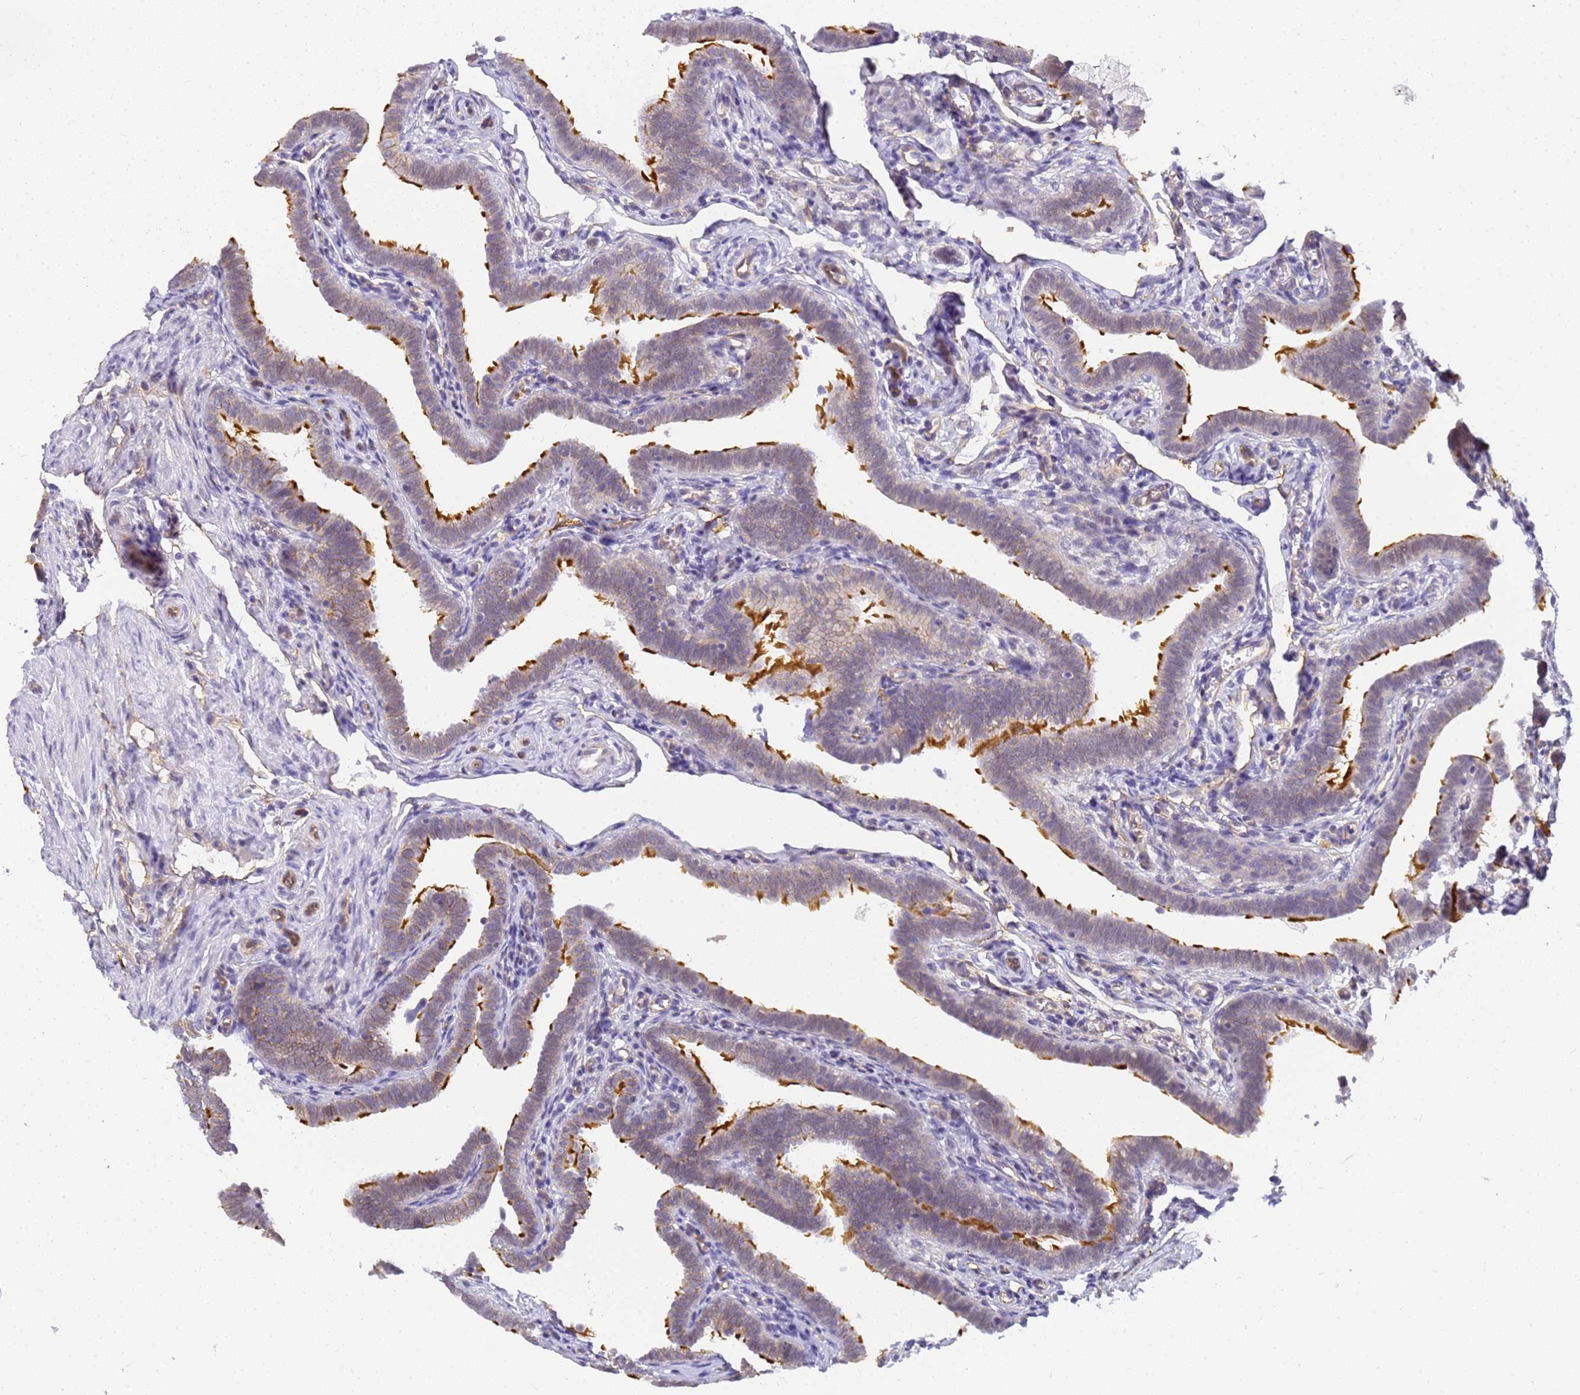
{"staining": {"intensity": "strong", "quantity": "25%-75%", "location": "cytoplasmic/membranous"}, "tissue": "fallopian tube", "cell_type": "Glandular cells", "image_type": "normal", "snomed": [{"axis": "morphology", "description": "Normal tissue, NOS"}, {"axis": "topography", "description": "Fallopian tube"}], "caption": "Glandular cells exhibit high levels of strong cytoplasmic/membranous staining in about 25%-75% of cells in normal fallopian tube. The protein of interest is shown in brown color, while the nuclei are stained blue.", "gene": "GON4L", "patient": {"sex": "female", "age": 36}}